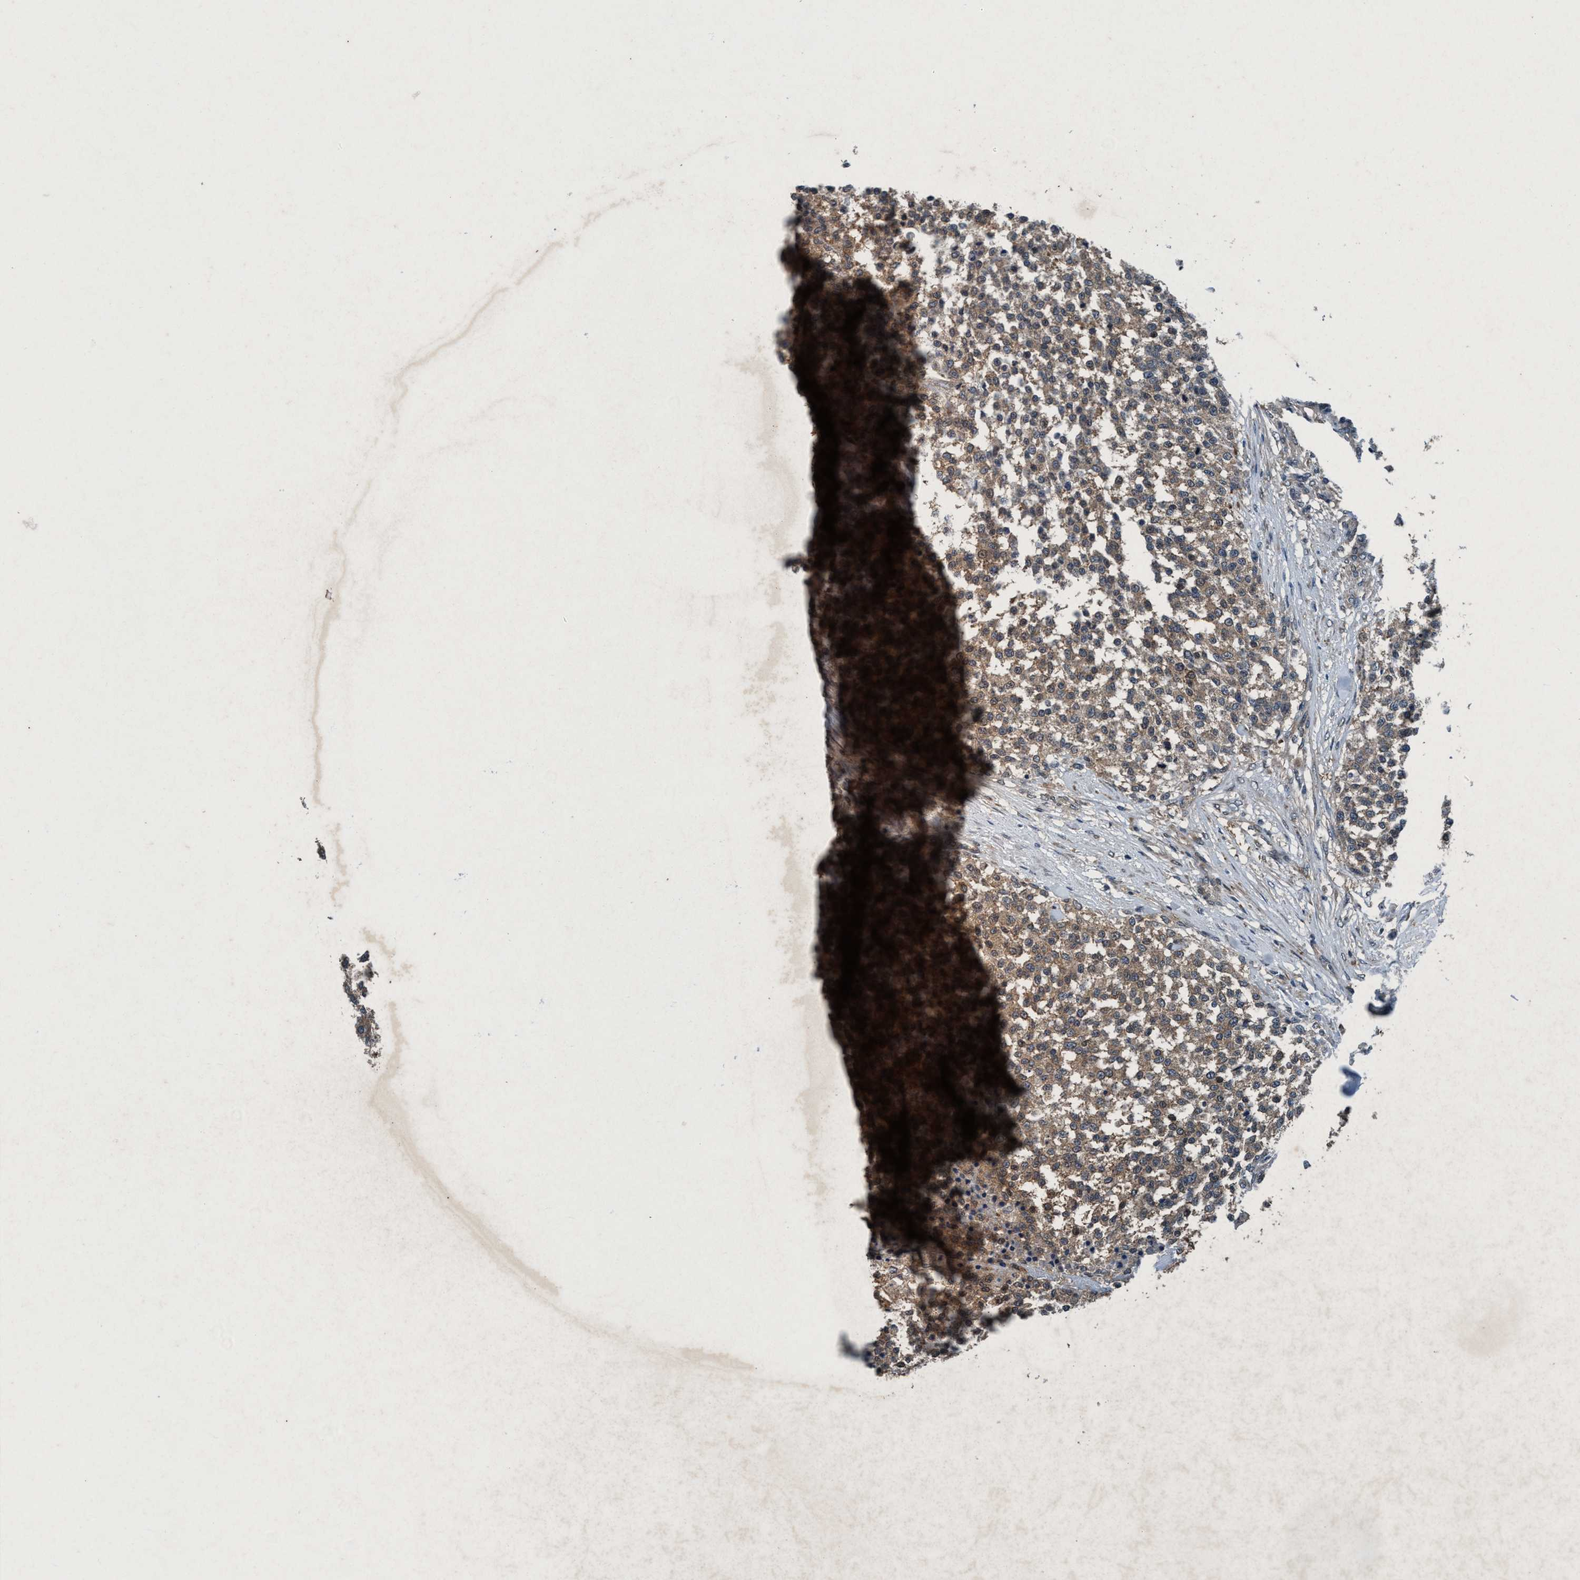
{"staining": {"intensity": "moderate", "quantity": ">75%", "location": "cytoplasmic/membranous"}, "tissue": "testis cancer", "cell_type": "Tumor cells", "image_type": "cancer", "snomed": [{"axis": "morphology", "description": "Seminoma, NOS"}, {"axis": "topography", "description": "Testis"}], "caption": "The immunohistochemical stain shows moderate cytoplasmic/membranous expression in tumor cells of testis seminoma tissue.", "gene": "AKT1S1", "patient": {"sex": "male", "age": 59}}